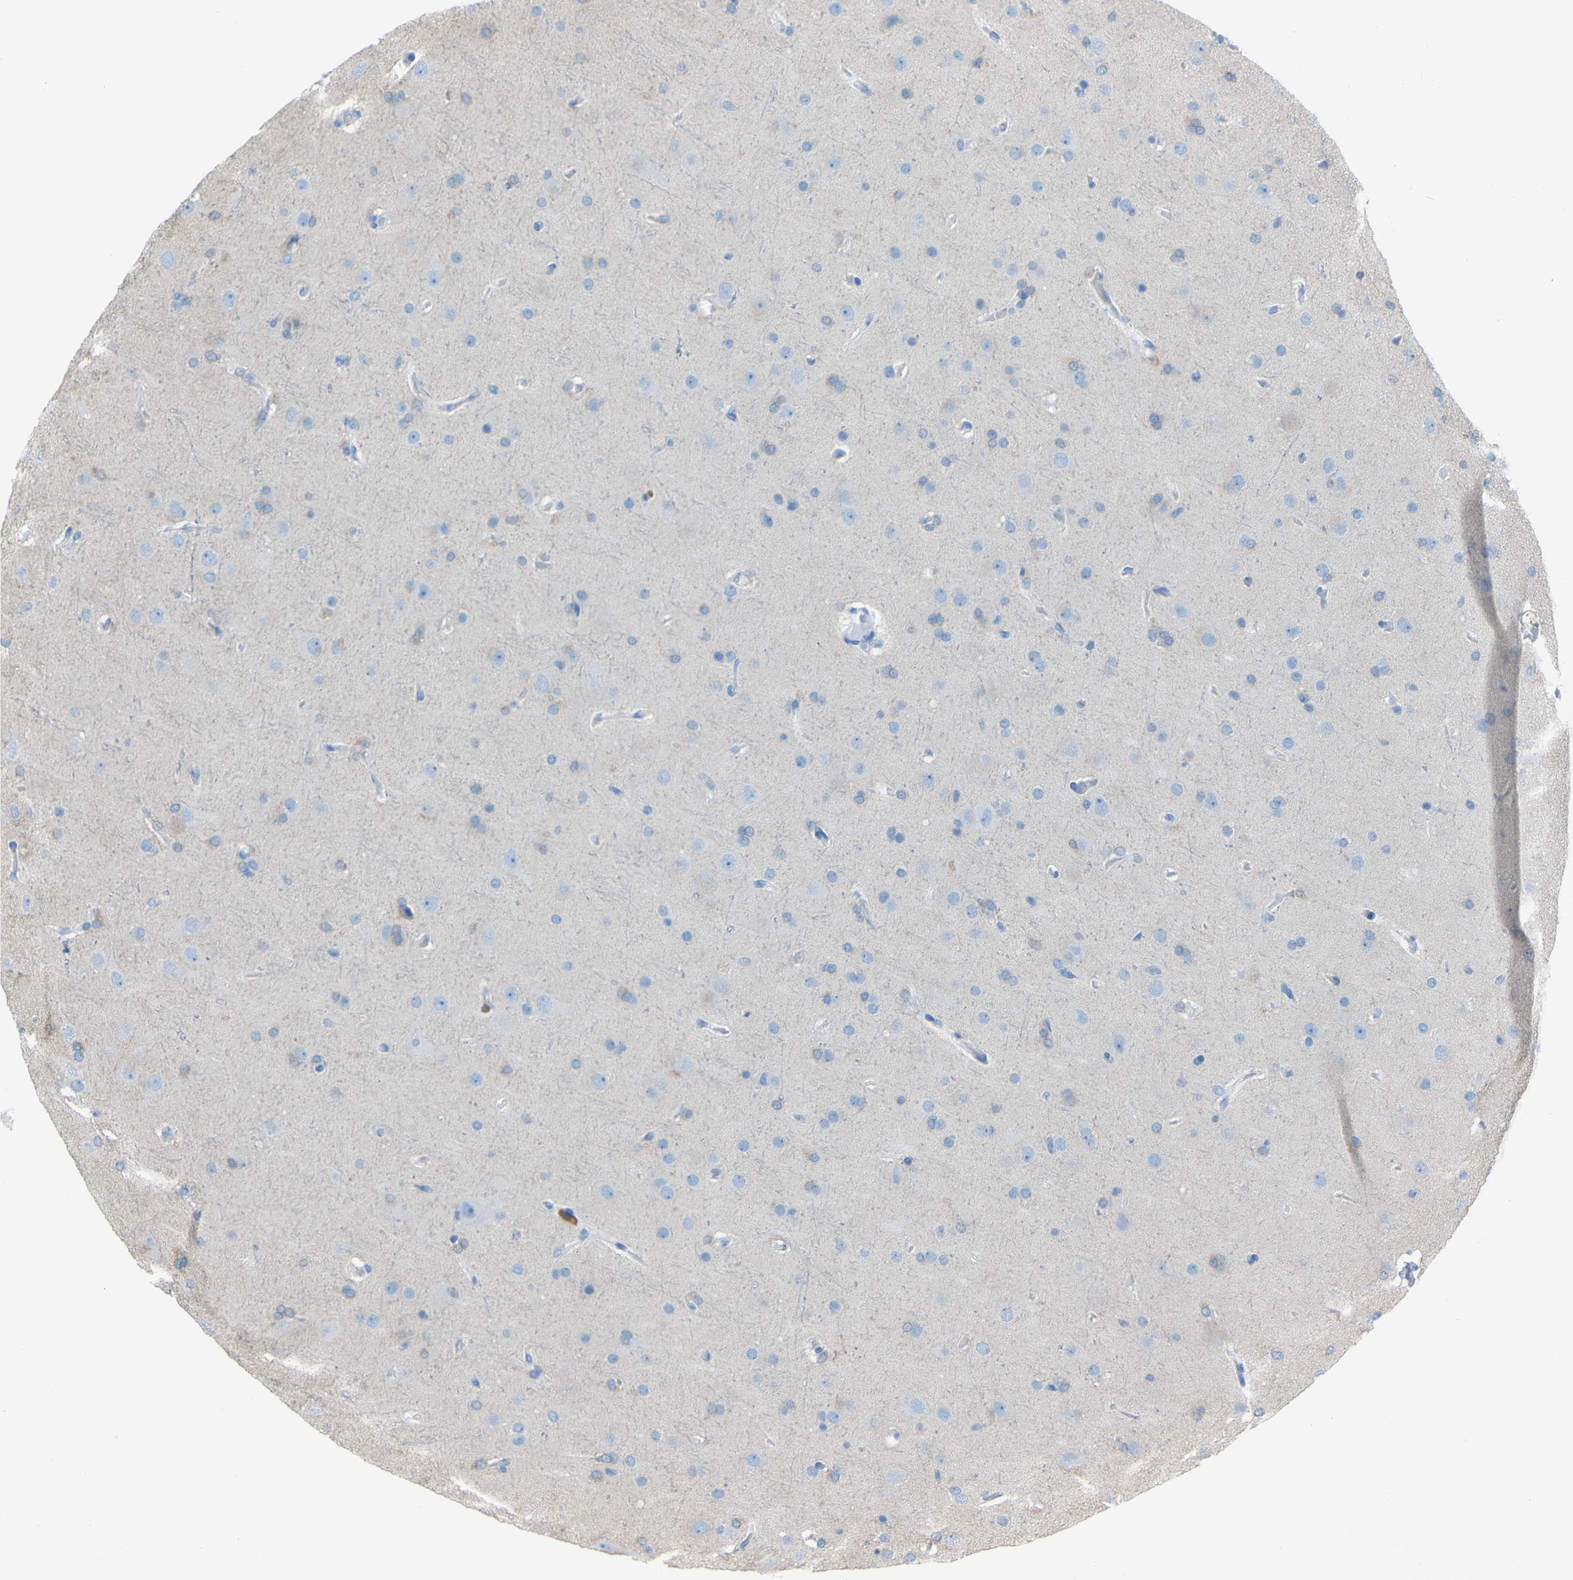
{"staining": {"intensity": "negative", "quantity": "none", "location": "none"}, "tissue": "glioma", "cell_type": "Tumor cells", "image_type": "cancer", "snomed": [{"axis": "morphology", "description": "Glioma, malignant, High grade"}, {"axis": "topography", "description": "Brain"}], "caption": "High magnification brightfield microscopy of glioma stained with DAB (3,3'-diaminobenzidine) (brown) and counterstained with hematoxylin (blue): tumor cells show no significant expression.", "gene": "LSP1", "patient": {"sex": "female", "age": 58}}